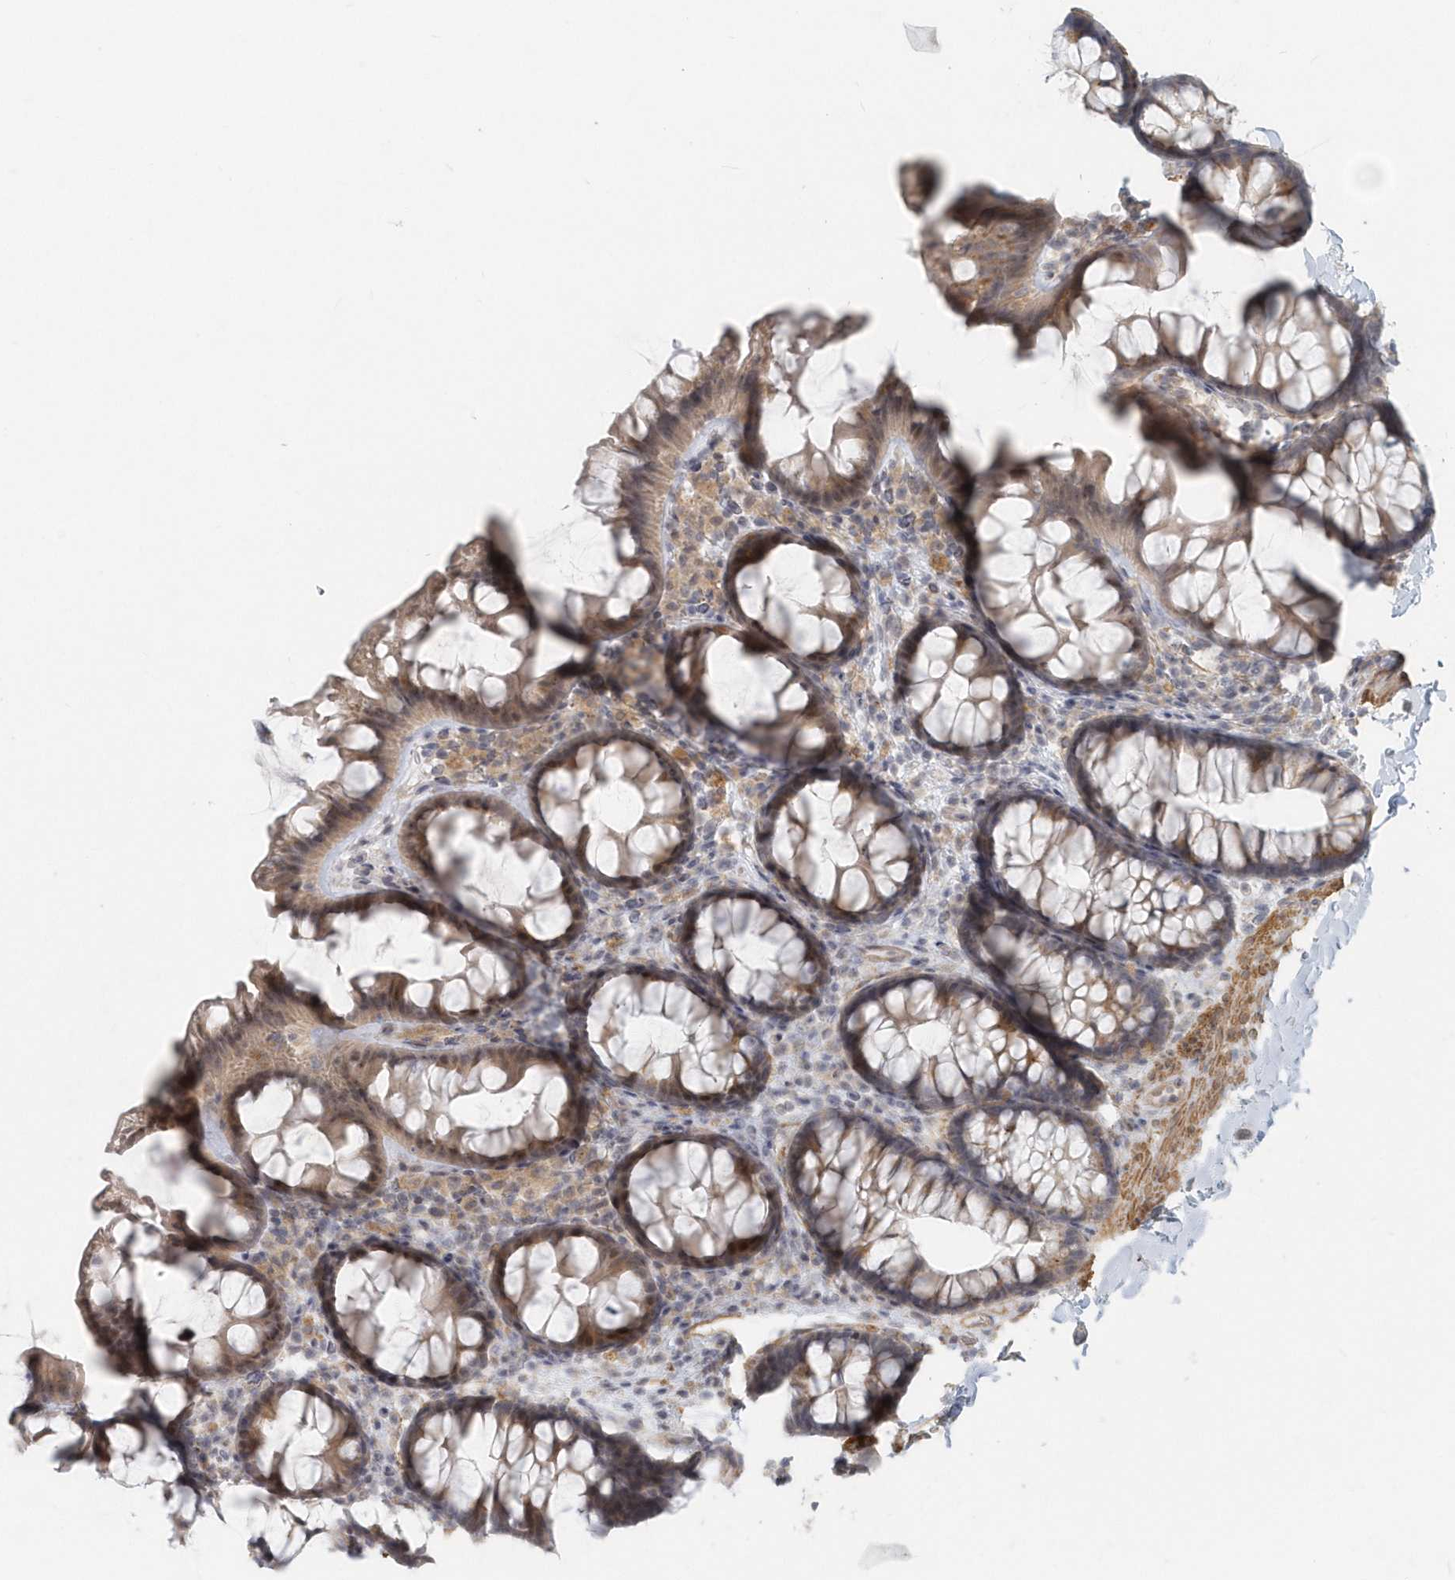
{"staining": {"intensity": "moderate", "quantity": ">75%", "location": "cytoplasmic/membranous"}, "tissue": "colon", "cell_type": "Endothelial cells", "image_type": "normal", "snomed": [{"axis": "morphology", "description": "Normal tissue, NOS"}, {"axis": "topography", "description": "Colon"}], "caption": "This histopathology image exhibits benign colon stained with IHC to label a protein in brown. The cytoplasmic/membranous of endothelial cells show moderate positivity for the protein. Nuclei are counter-stained blue.", "gene": "NAPB", "patient": {"sex": "female", "age": 62}}